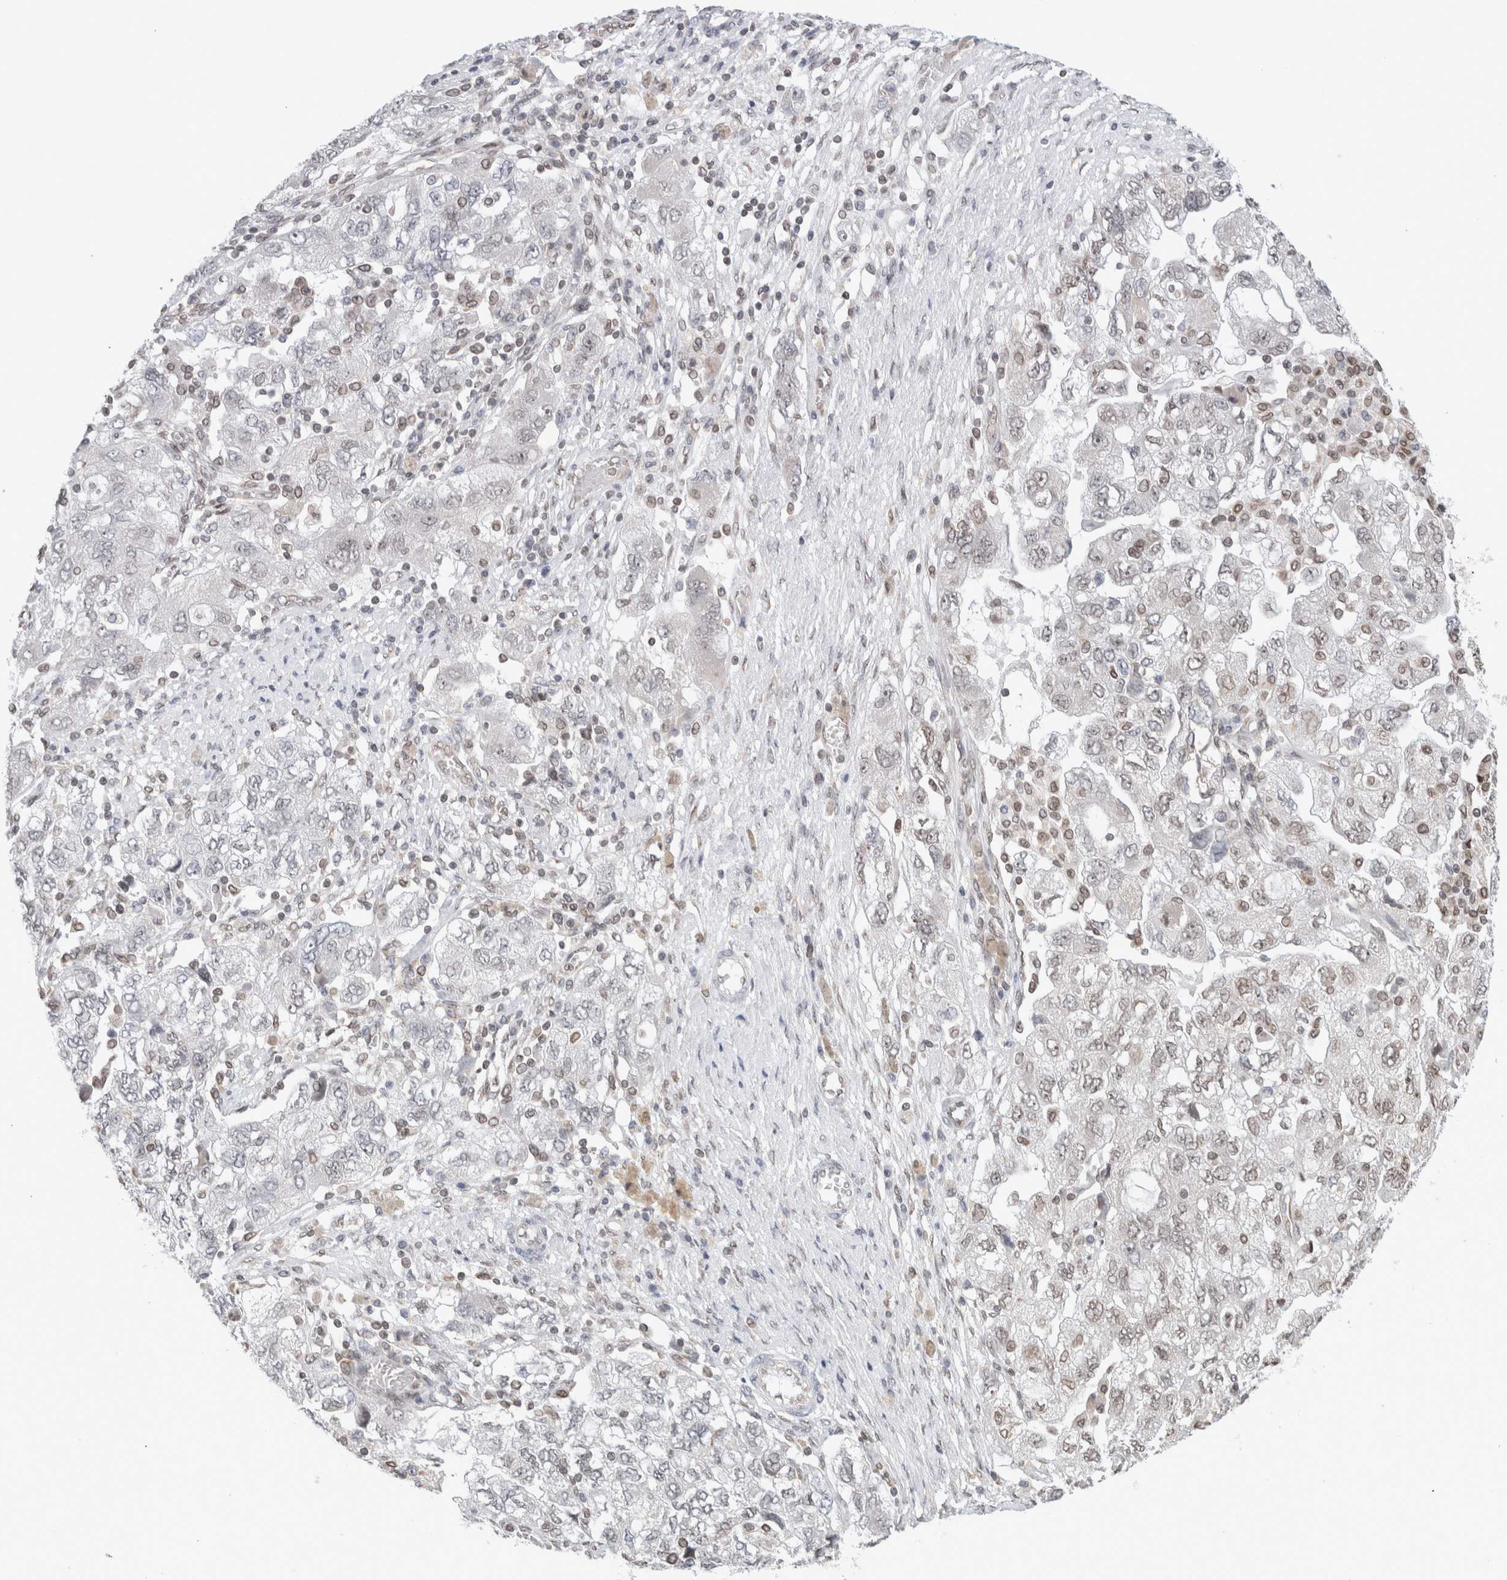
{"staining": {"intensity": "negative", "quantity": "none", "location": "none"}, "tissue": "ovarian cancer", "cell_type": "Tumor cells", "image_type": "cancer", "snomed": [{"axis": "morphology", "description": "Carcinoma, NOS"}, {"axis": "morphology", "description": "Cystadenocarcinoma, serous, NOS"}, {"axis": "topography", "description": "Ovary"}], "caption": "Histopathology image shows no protein expression in tumor cells of ovarian carcinoma tissue.", "gene": "RBMX2", "patient": {"sex": "female", "age": 69}}